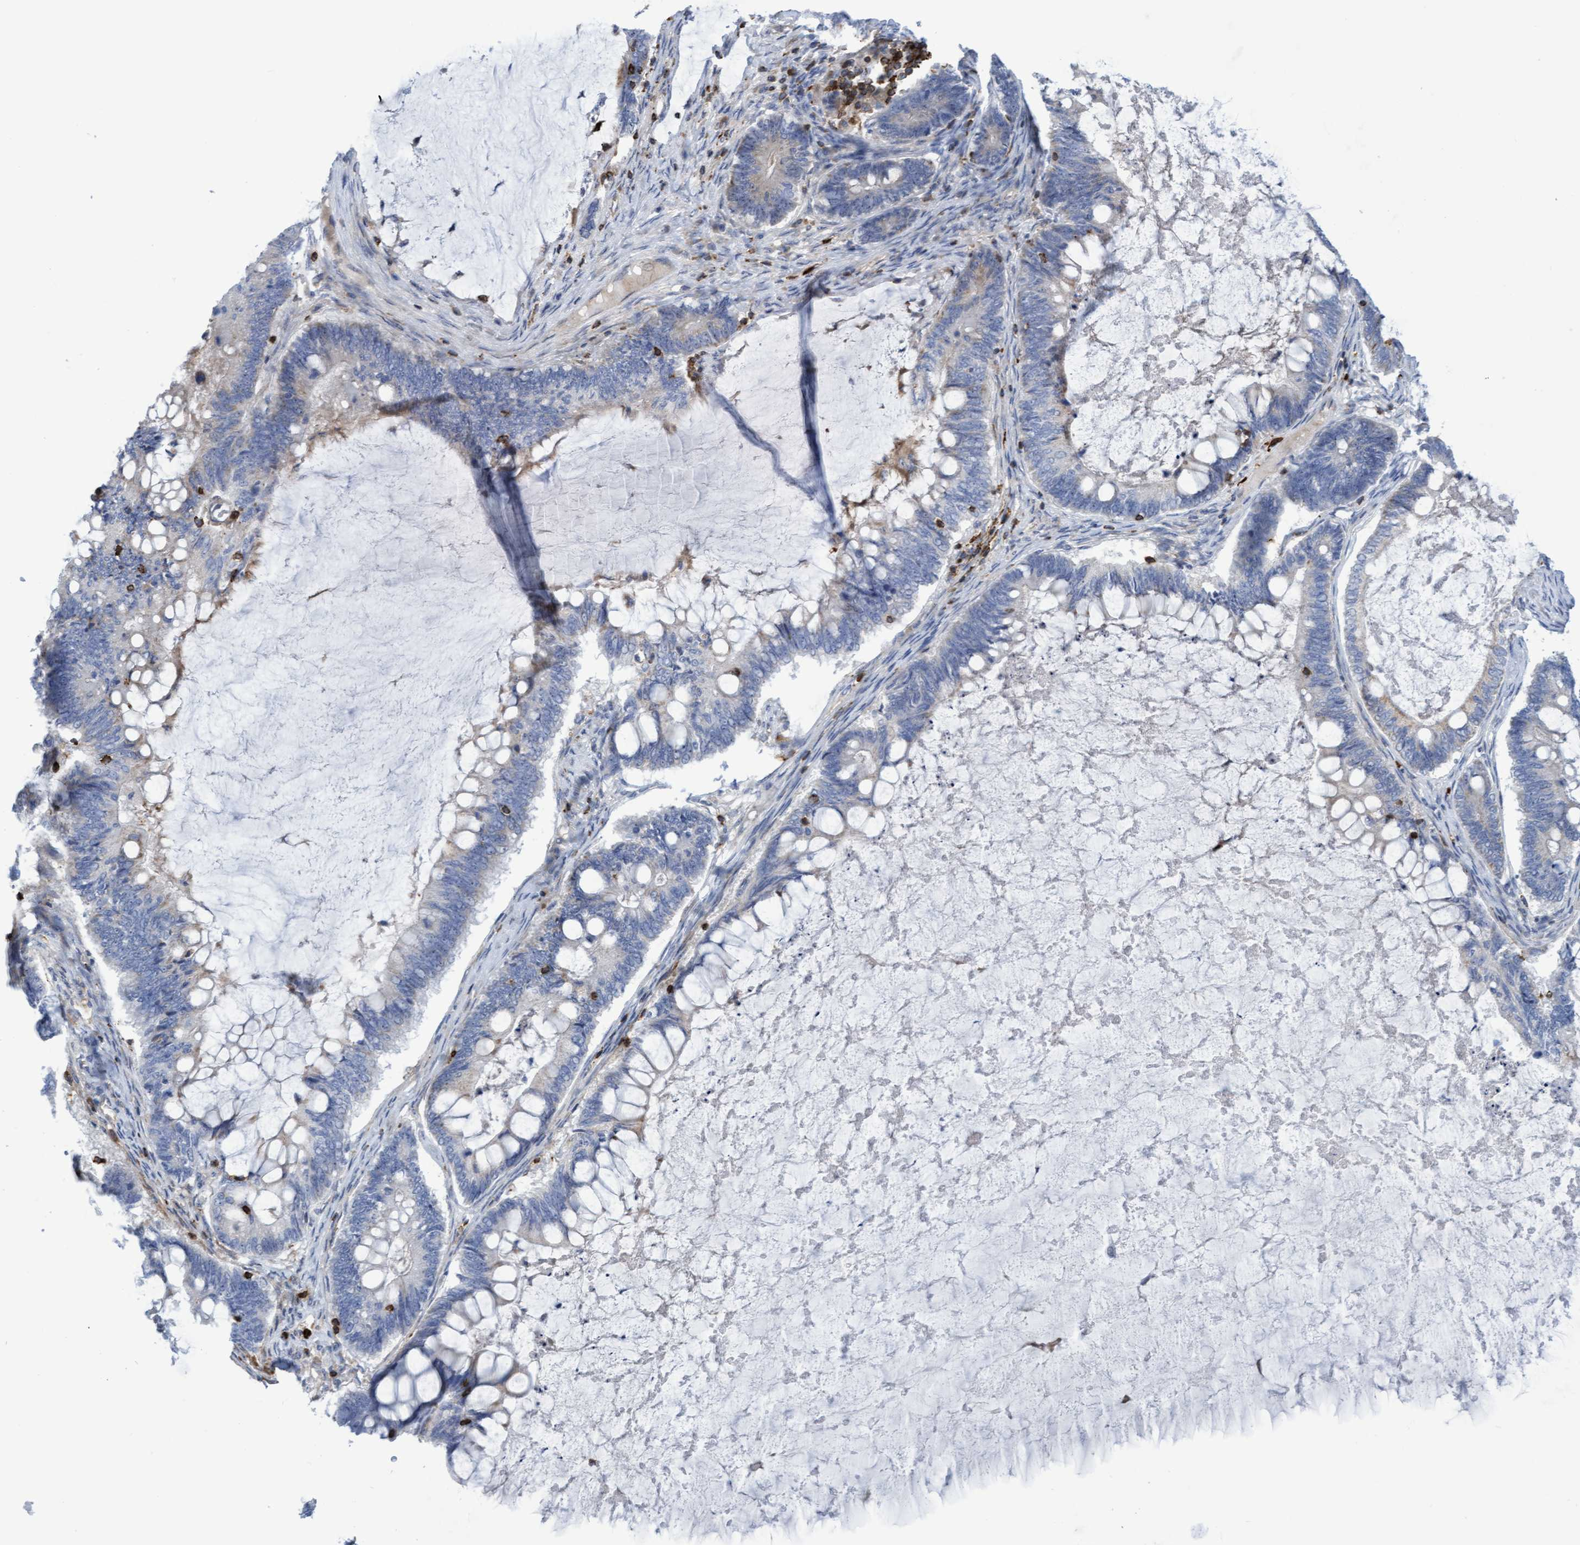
{"staining": {"intensity": "negative", "quantity": "none", "location": "none"}, "tissue": "ovarian cancer", "cell_type": "Tumor cells", "image_type": "cancer", "snomed": [{"axis": "morphology", "description": "Cystadenocarcinoma, mucinous, NOS"}, {"axis": "topography", "description": "Ovary"}], "caption": "Ovarian cancer stained for a protein using immunohistochemistry shows no expression tumor cells.", "gene": "FNBP1", "patient": {"sex": "female", "age": 61}}